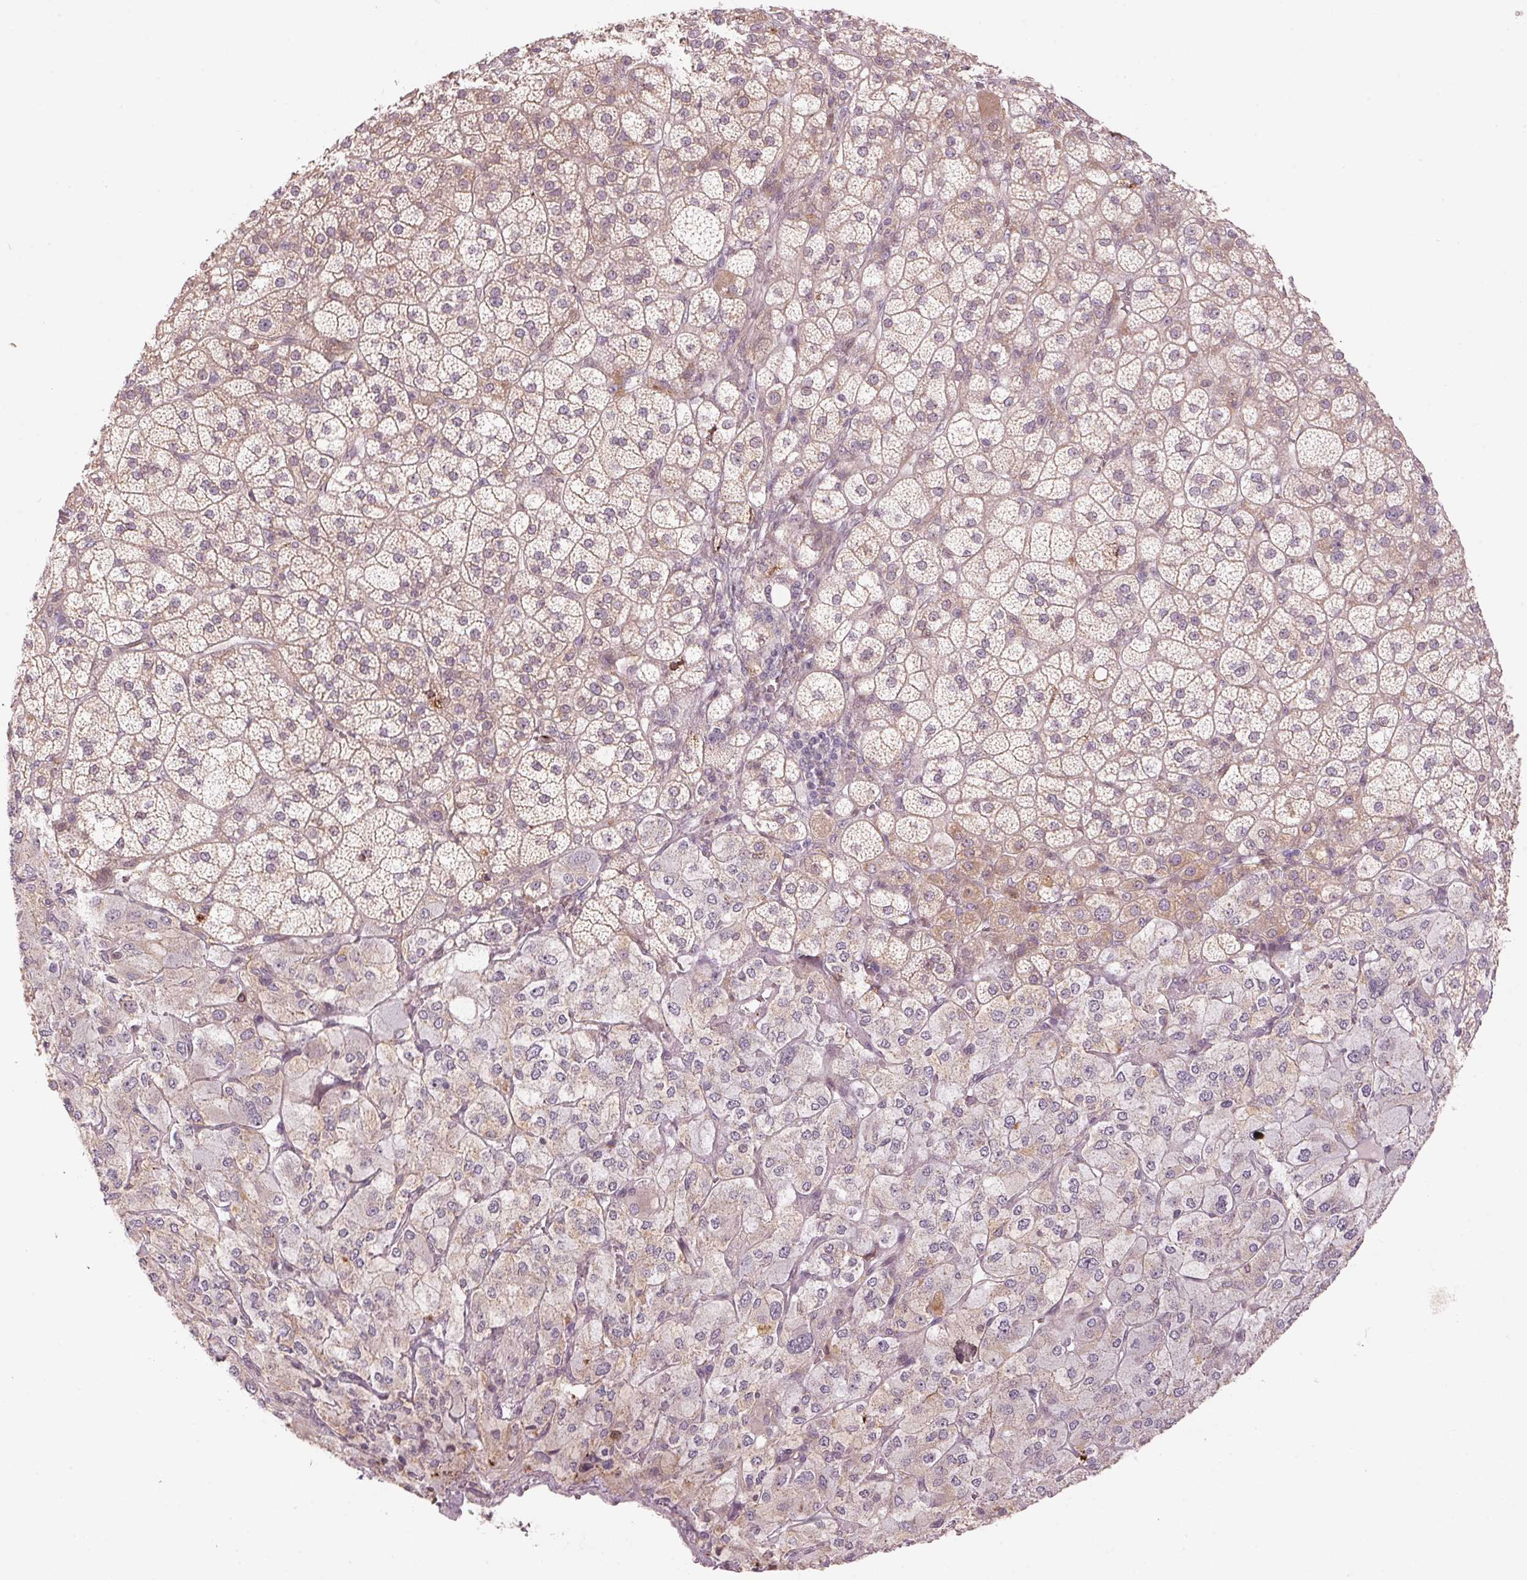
{"staining": {"intensity": "weak", "quantity": ">75%", "location": "cytoplasmic/membranous"}, "tissue": "adrenal gland", "cell_type": "Glandular cells", "image_type": "normal", "snomed": [{"axis": "morphology", "description": "Normal tissue, NOS"}, {"axis": "topography", "description": "Adrenal gland"}], "caption": "A low amount of weak cytoplasmic/membranous positivity is present in about >75% of glandular cells in benign adrenal gland.", "gene": "TMED6", "patient": {"sex": "female", "age": 60}}